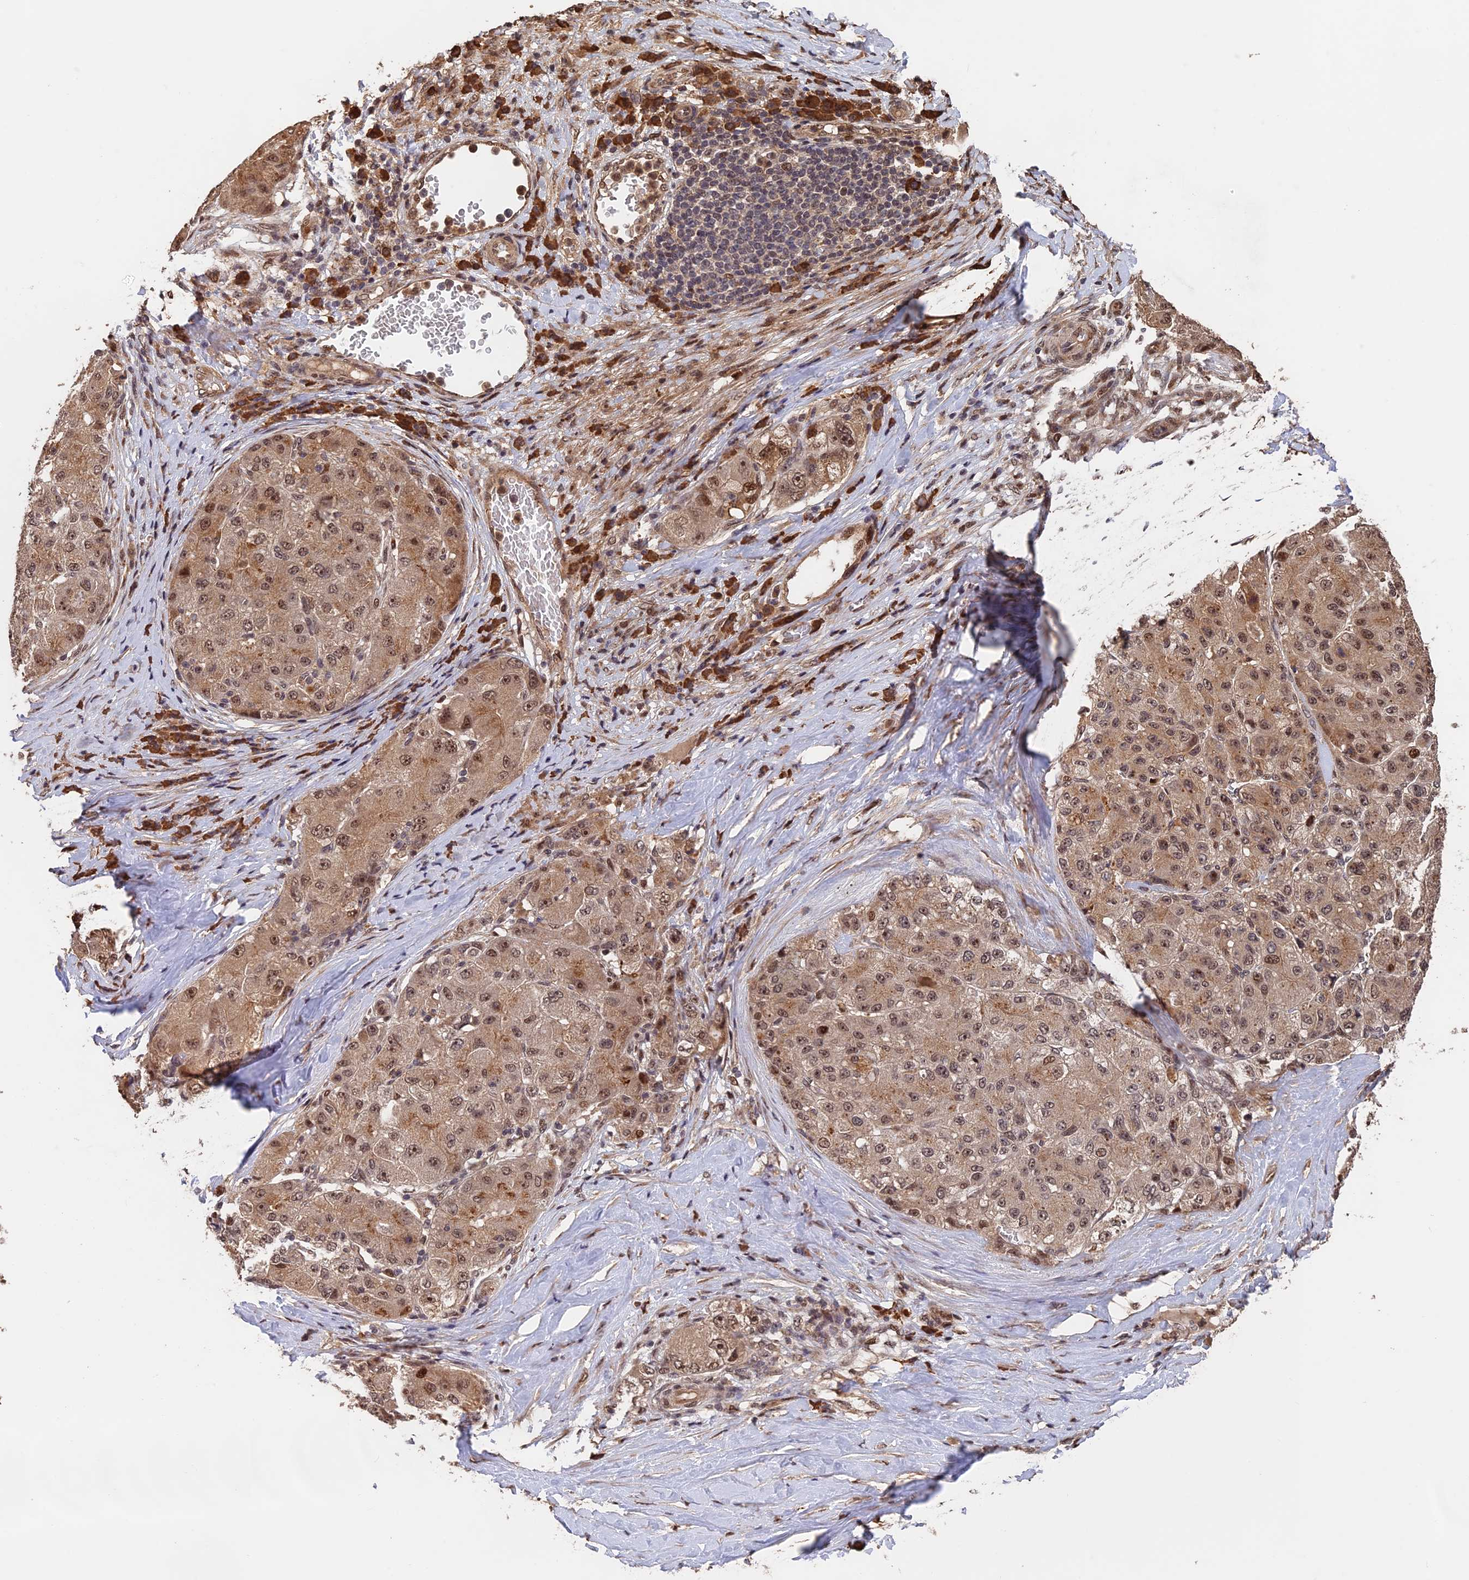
{"staining": {"intensity": "moderate", "quantity": ">75%", "location": "cytoplasmic/membranous,nuclear"}, "tissue": "liver cancer", "cell_type": "Tumor cells", "image_type": "cancer", "snomed": [{"axis": "morphology", "description": "Carcinoma, Hepatocellular, NOS"}, {"axis": "topography", "description": "Liver"}], "caption": "Tumor cells display moderate cytoplasmic/membranous and nuclear positivity in about >75% of cells in liver cancer (hepatocellular carcinoma).", "gene": "OSBPL1A", "patient": {"sex": "male", "age": 80}}